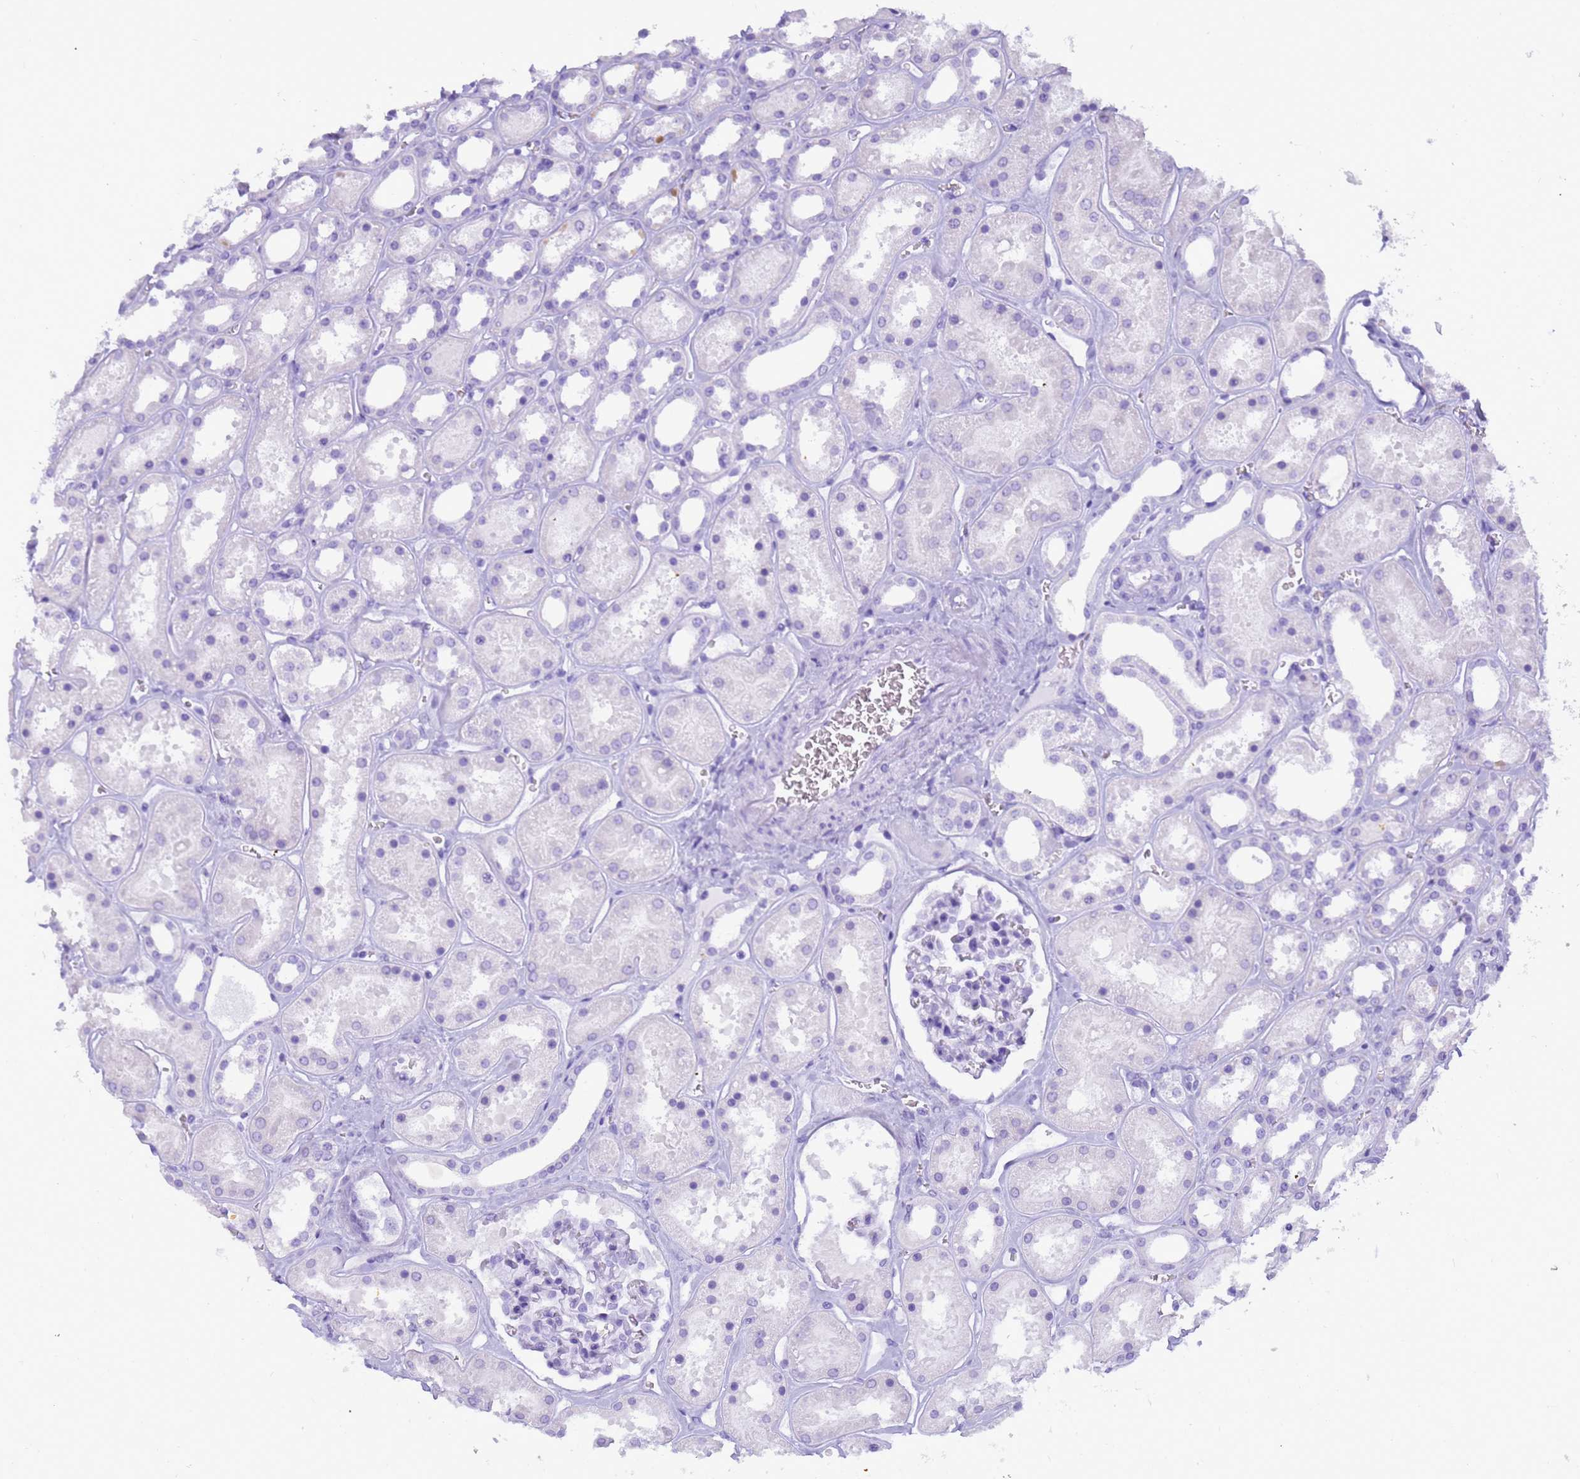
{"staining": {"intensity": "negative", "quantity": "none", "location": "none"}, "tissue": "kidney", "cell_type": "Cells in glomeruli", "image_type": "normal", "snomed": [{"axis": "morphology", "description": "Normal tissue, NOS"}, {"axis": "topography", "description": "Kidney"}], "caption": "Immunohistochemistry (IHC) of unremarkable human kidney reveals no expression in cells in glomeruli. (DAB immunohistochemistry, high magnification).", "gene": "STATH", "patient": {"sex": "female", "age": 41}}